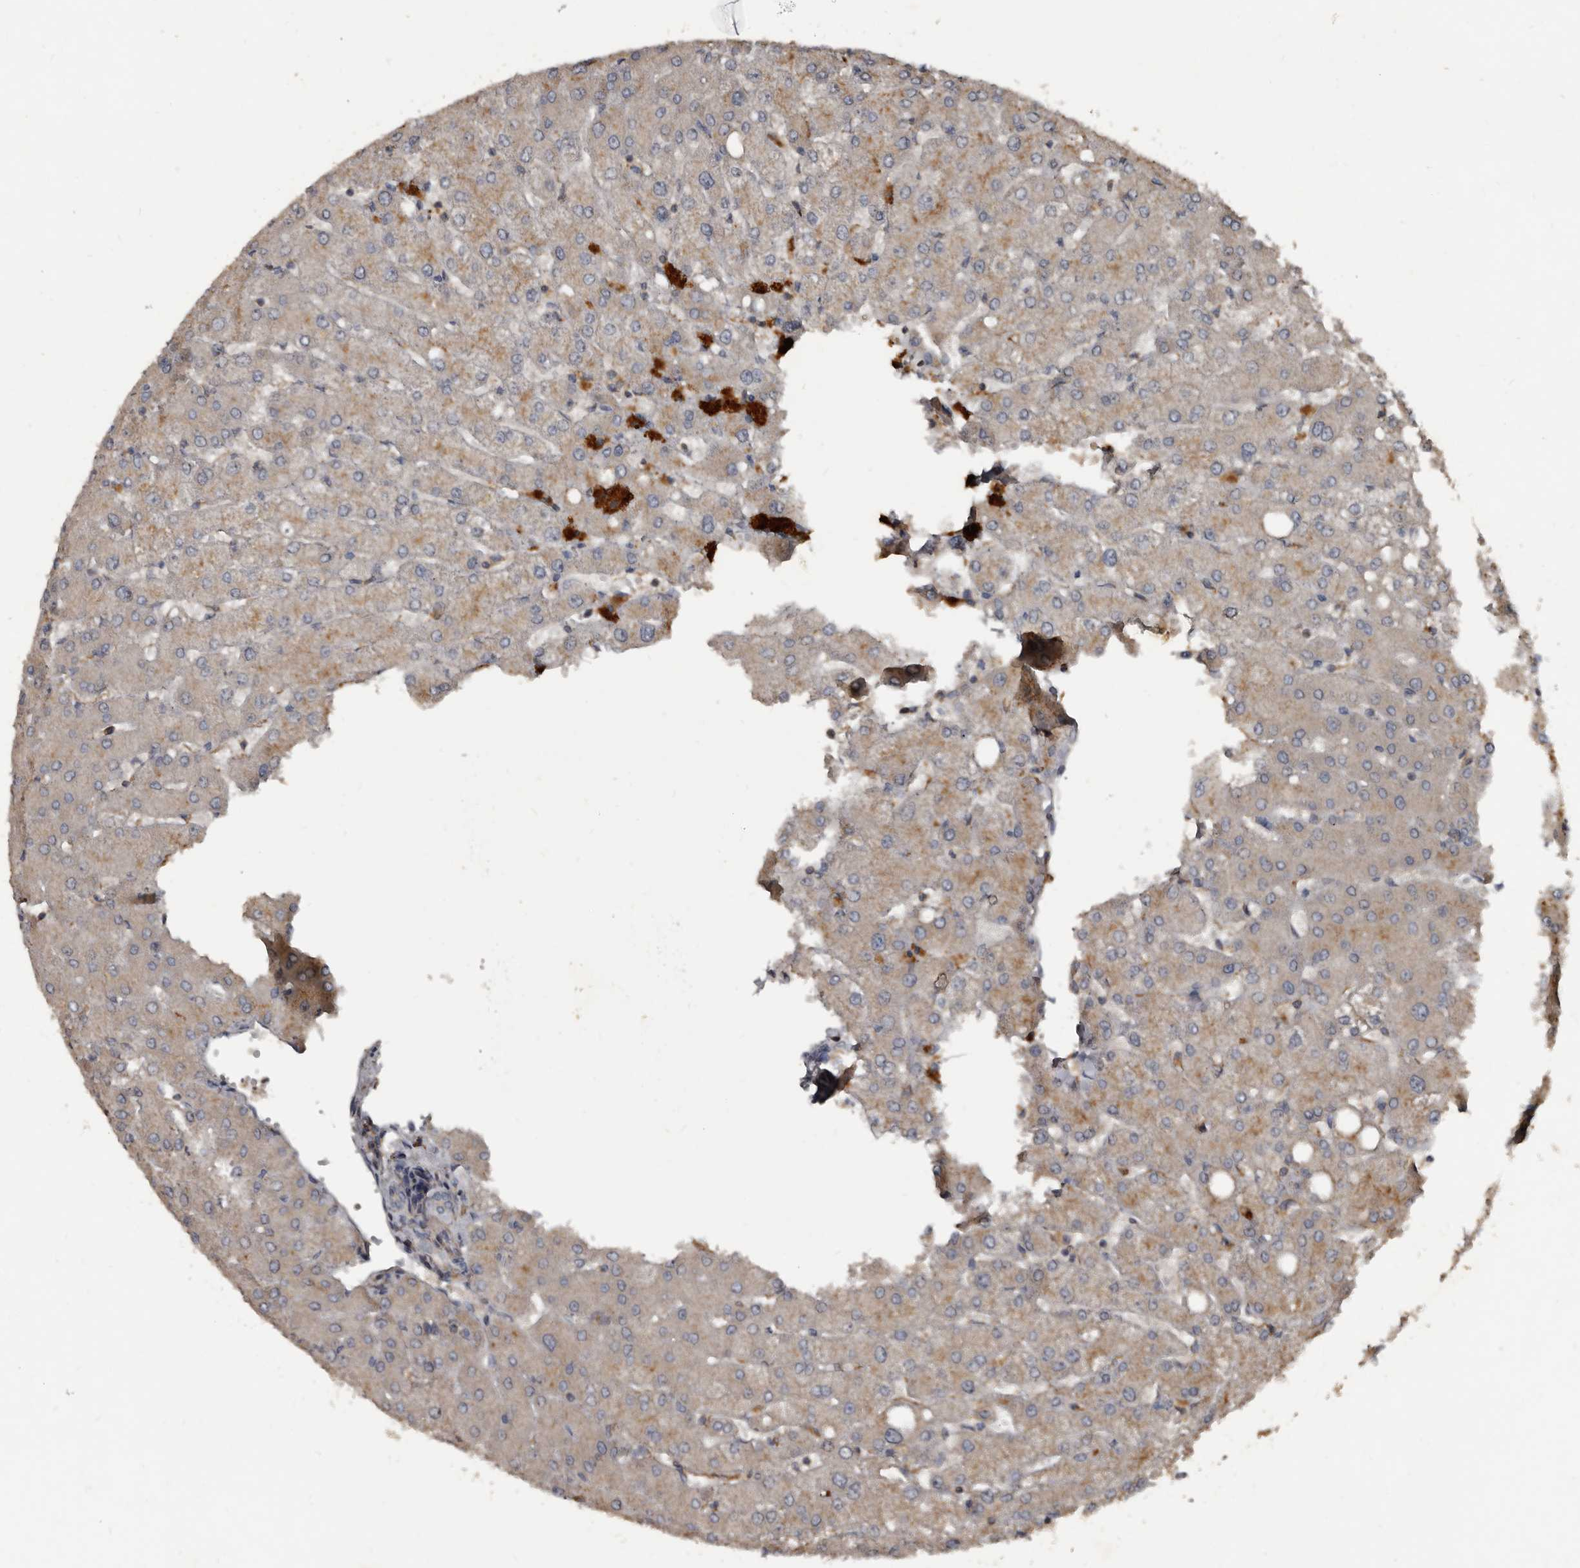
{"staining": {"intensity": "negative", "quantity": "none", "location": "none"}, "tissue": "liver", "cell_type": "Cholangiocytes", "image_type": "normal", "snomed": [{"axis": "morphology", "description": "Normal tissue, NOS"}, {"axis": "topography", "description": "Liver"}], "caption": "Protein analysis of benign liver demonstrates no significant staining in cholangiocytes.", "gene": "GREB1", "patient": {"sex": "female", "age": 54}}